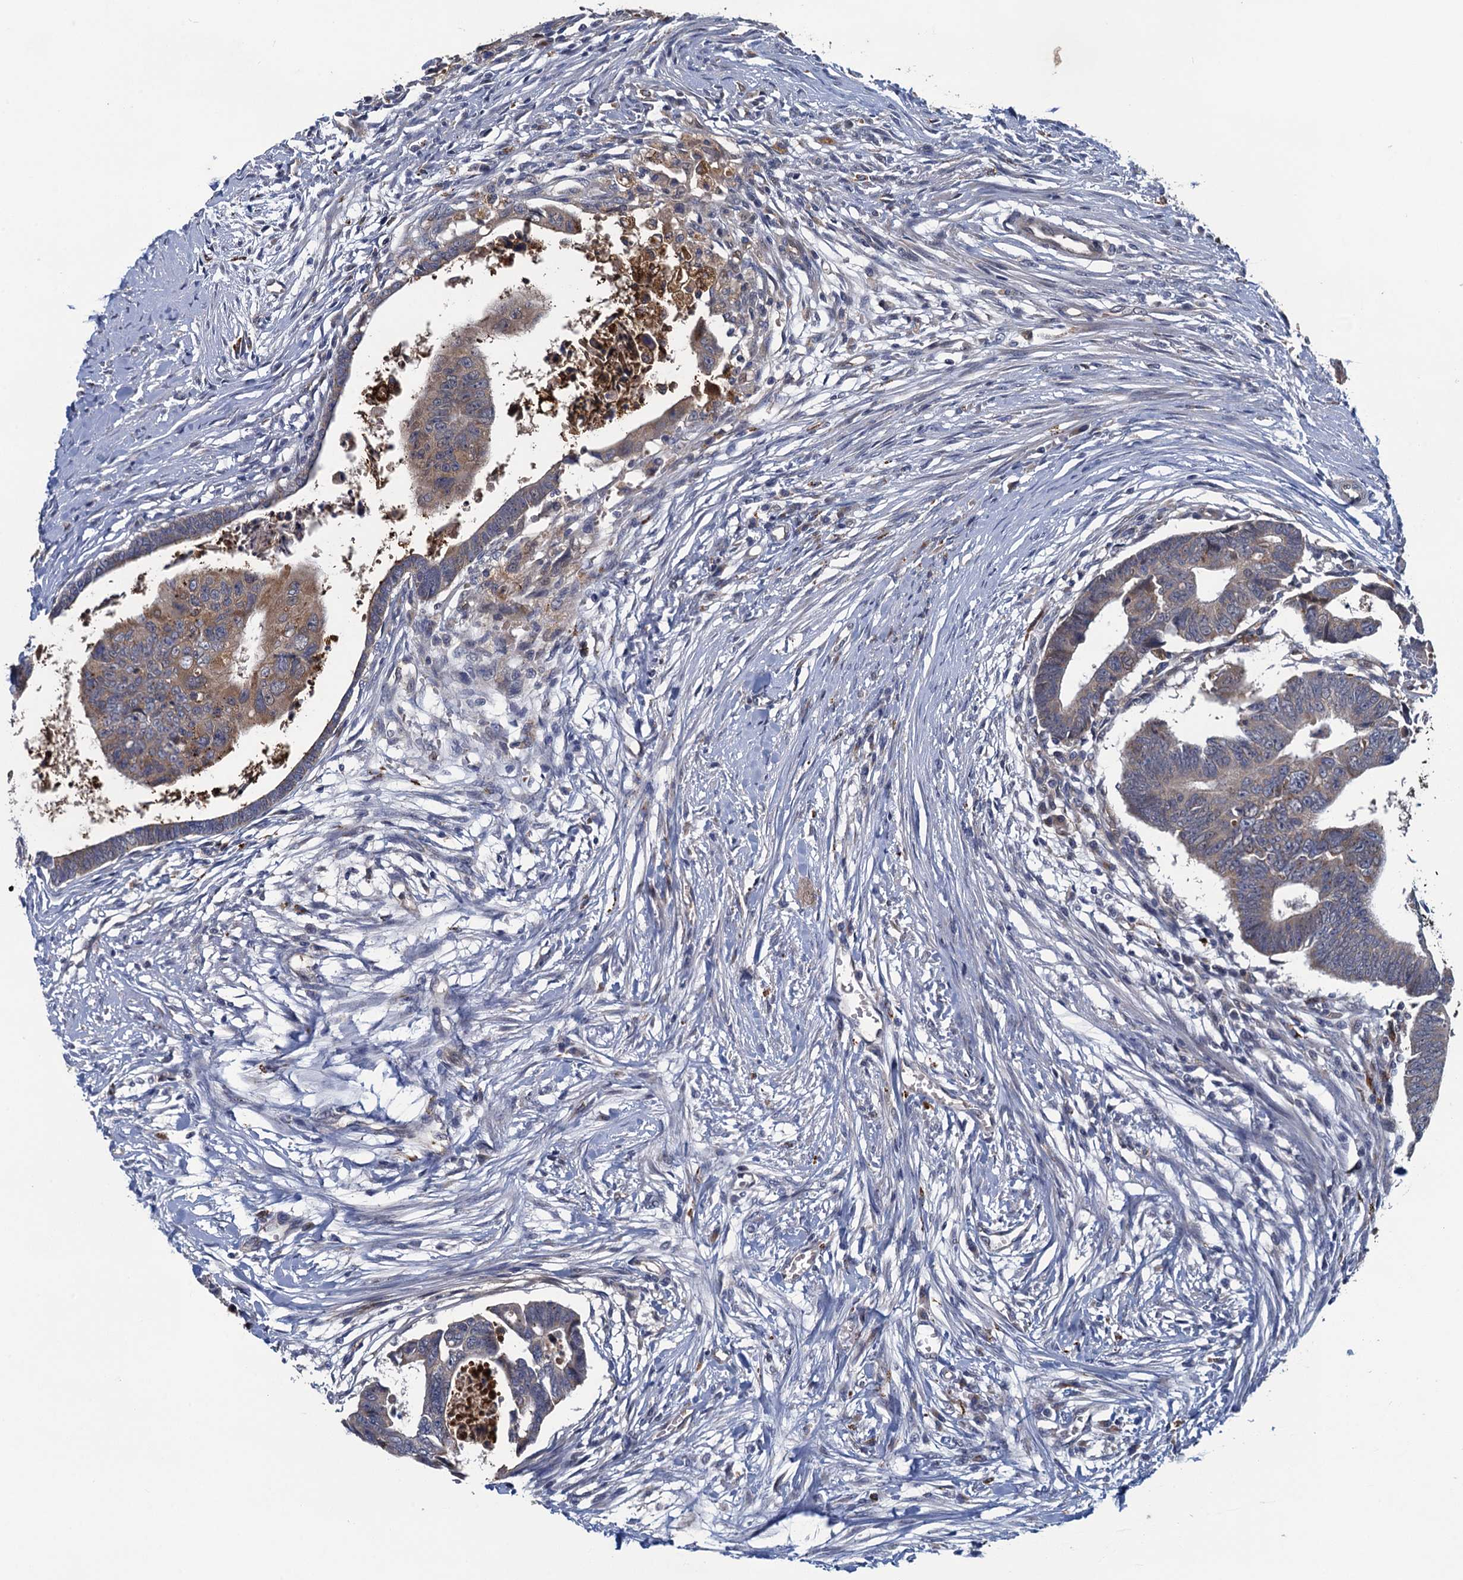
{"staining": {"intensity": "moderate", "quantity": "<25%", "location": "cytoplasmic/membranous"}, "tissue": "colorectal cancer", "cell_type": "Tumor cells", "image_type": "cancer", "snomed": [{"axis": "morphology", "description": "Adenocarcinoma, NOS"}, {"axis": "topography", "description": "Rectum"}], "caption": "Moderate cytoplasmic/membranous expression for a protein is seen in approximately <25% of tumor cells of colorectal adenocarcinoma using immunohistochemistry (IHC).", "gene": "KBTBD8", "patient": {"sex": "female", "age": 65}}